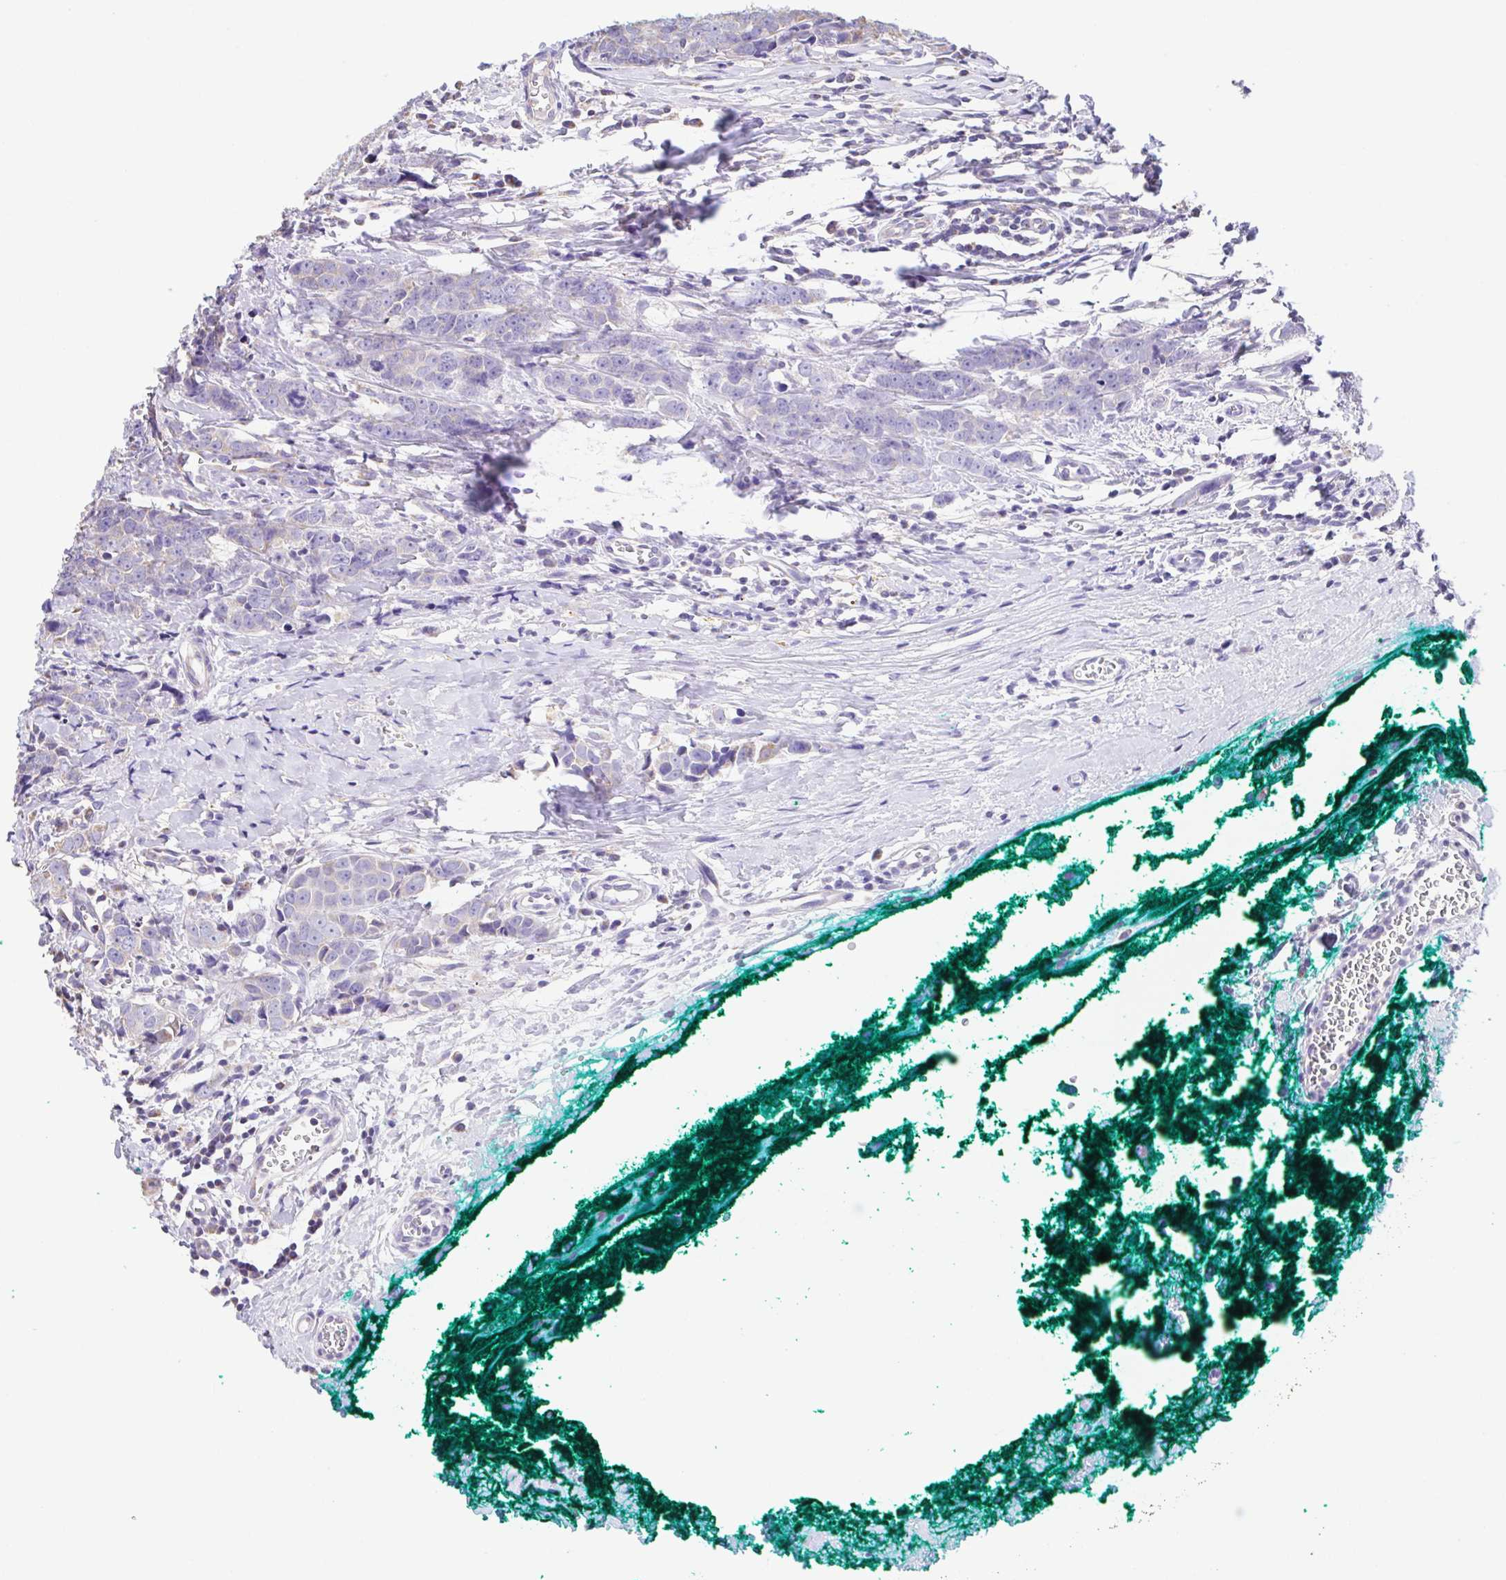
{"staining": {"intensity": "negative", "quantity": "none", "location": "none"}, "tissue": "breast cancer", "cell_type": "Tumor cells", "image_type": "cancer", "snomed": [{"axis": "morphology", "description": "Duct carcinoma"}, {"axis": "topography", "description": "Breast"}], "caption": "Tumor cells show no significant expression in intraductal carcinoma (breast).", "gene": "GINM1", "patient": {"sex": "female", "age": 80}}